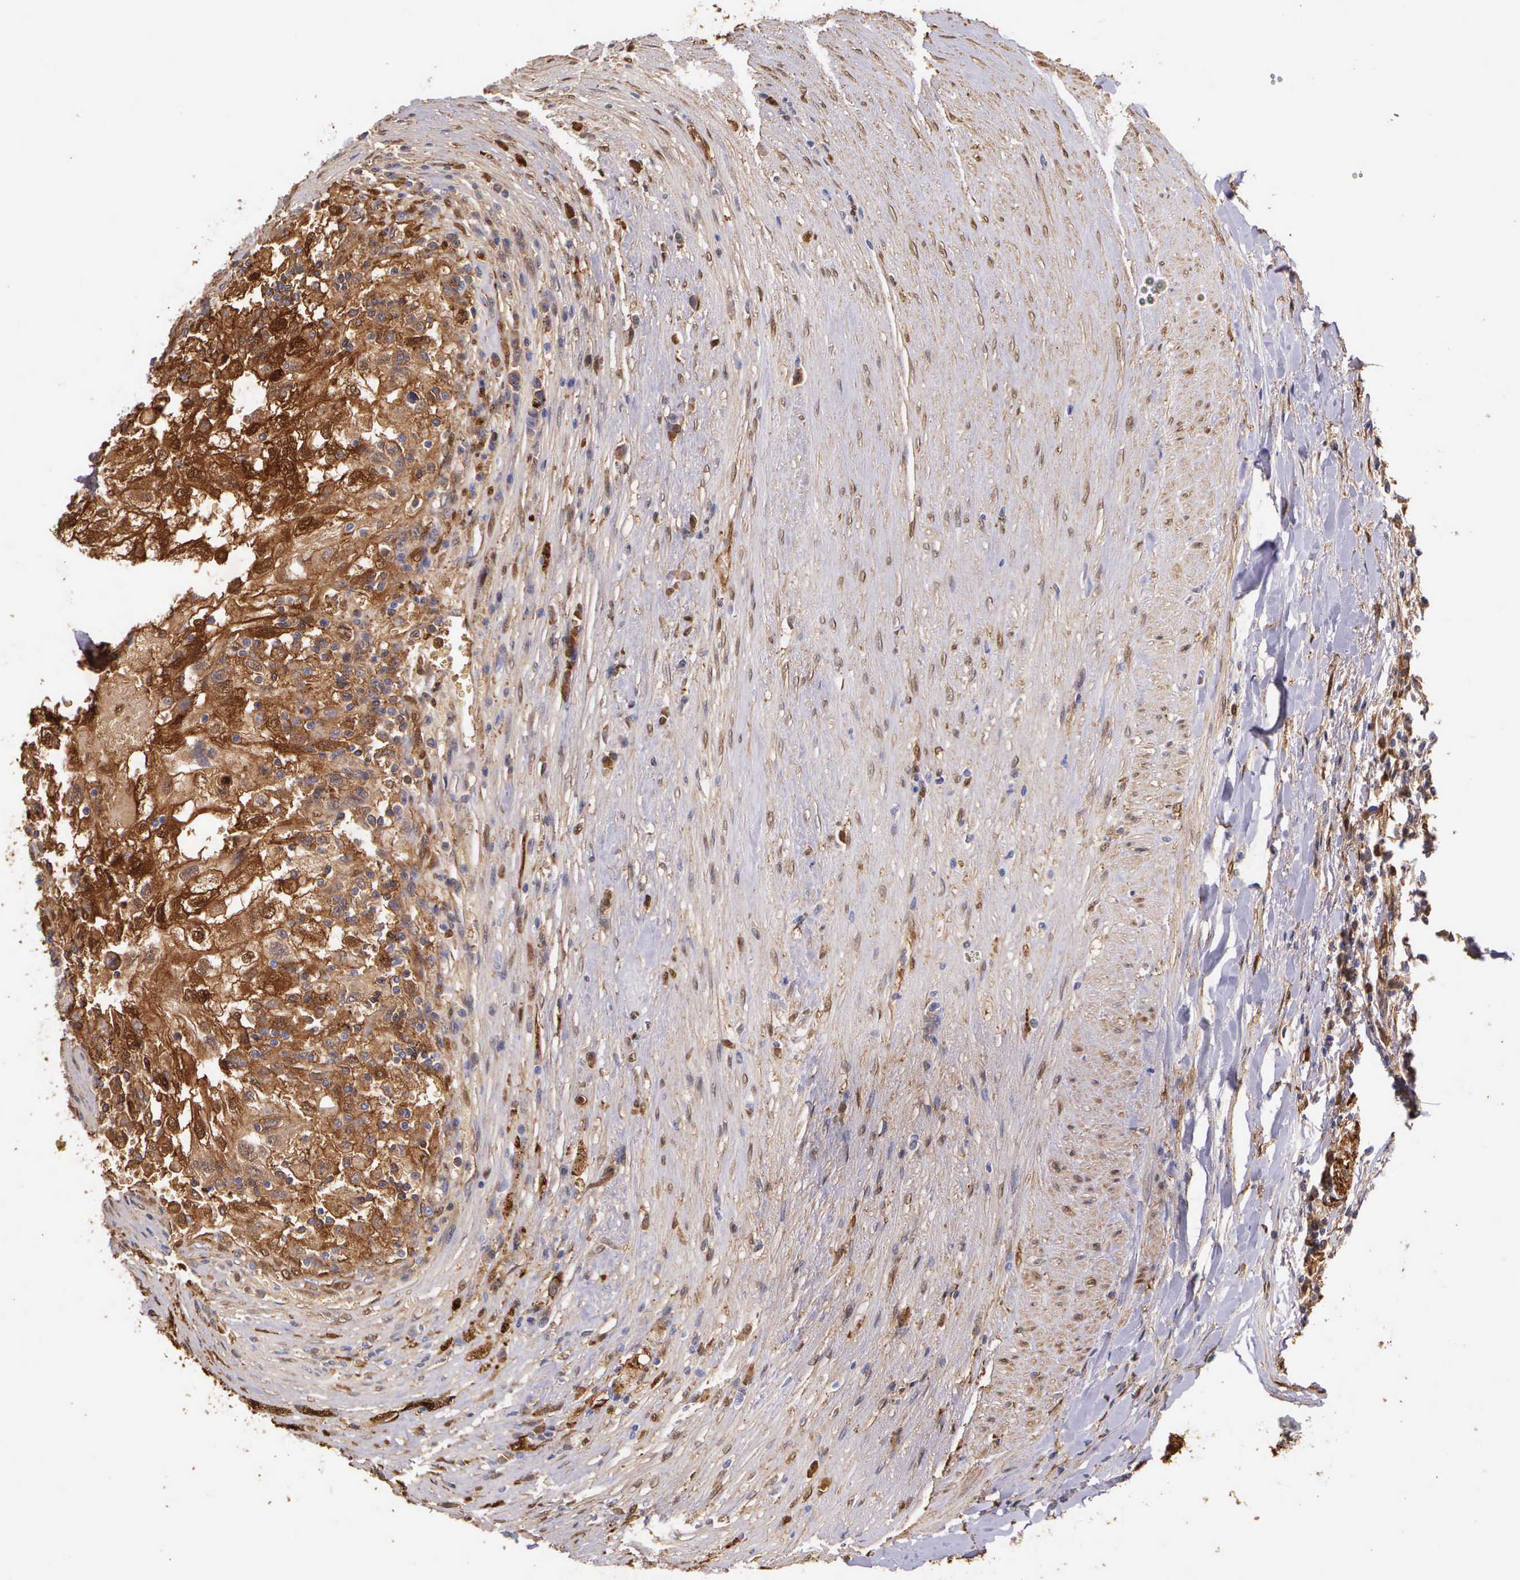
{"staining": {"intensity": "strong", "quantity": ">75%", "location": "cytoplasmic/membranous,nuclear"}, "tissue": "renal cancer", "cell_type": "Tumor cells", "image_type": "cancer", "snomed": [{"axis": "morphology", "description": "Normal tissue, NOS"}, {"axis": "morphology", "description": "Adenocarcinoma, NOS"}, {"axis": "topography", "description": "Kidney"}], "caption": "Renal cancer stained for a protein demonstrates strong cytoplasmic/membranous and nuclear positivity in tumor cells. The staining was performed using DAB (3,3'-diaminobenzidine), with brown indicating positive protein expression. Nuclei are stained blue with hematoxylin.", "gene": "LGALS1", "patient": {"sex": "male", "age": 71}}